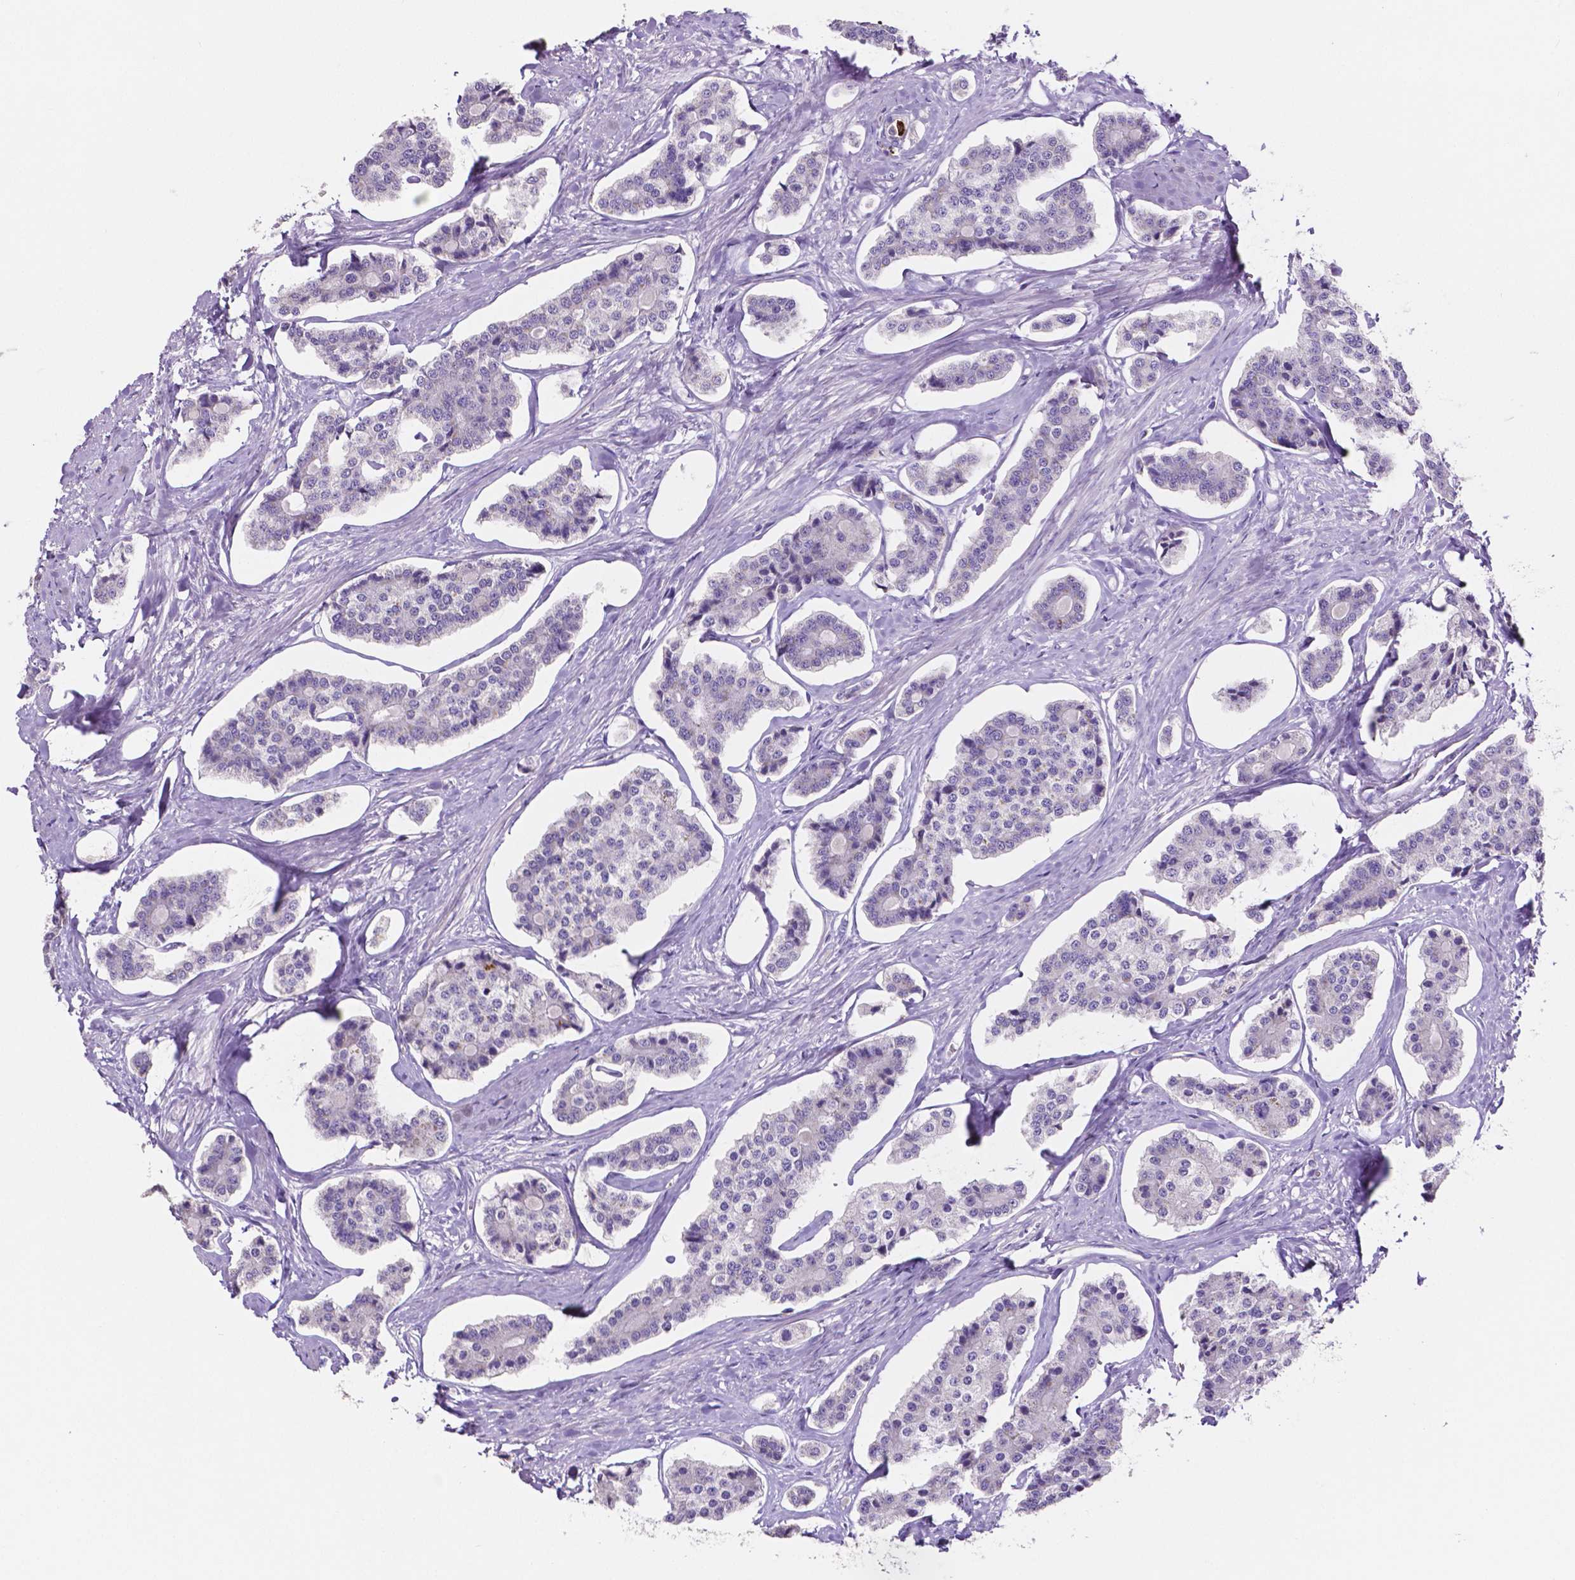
{"staining": {"intensity": "negative", "quantity": "none", "location": "none"}, "tissue": "carcinoid", "cell_type": "Tumor cells", "image_type": "cancer", "snomed": [{"axis": "morphology", "description": "Carcinoid, malignant, NOS"}, {"axis": "topography", "description": "Small intestine"}], "caption": "Immunohistochemistry (IHC) of carcinoid (malignant) demonstrates no expression in tumor cells. Brightfield microscopy of immunohistochemistry stained with DAB (brown) and hematoxylin (blue), captured at high magnification.", "gene": "MMP9", "patient": {"sex": "female", "age": 65}}